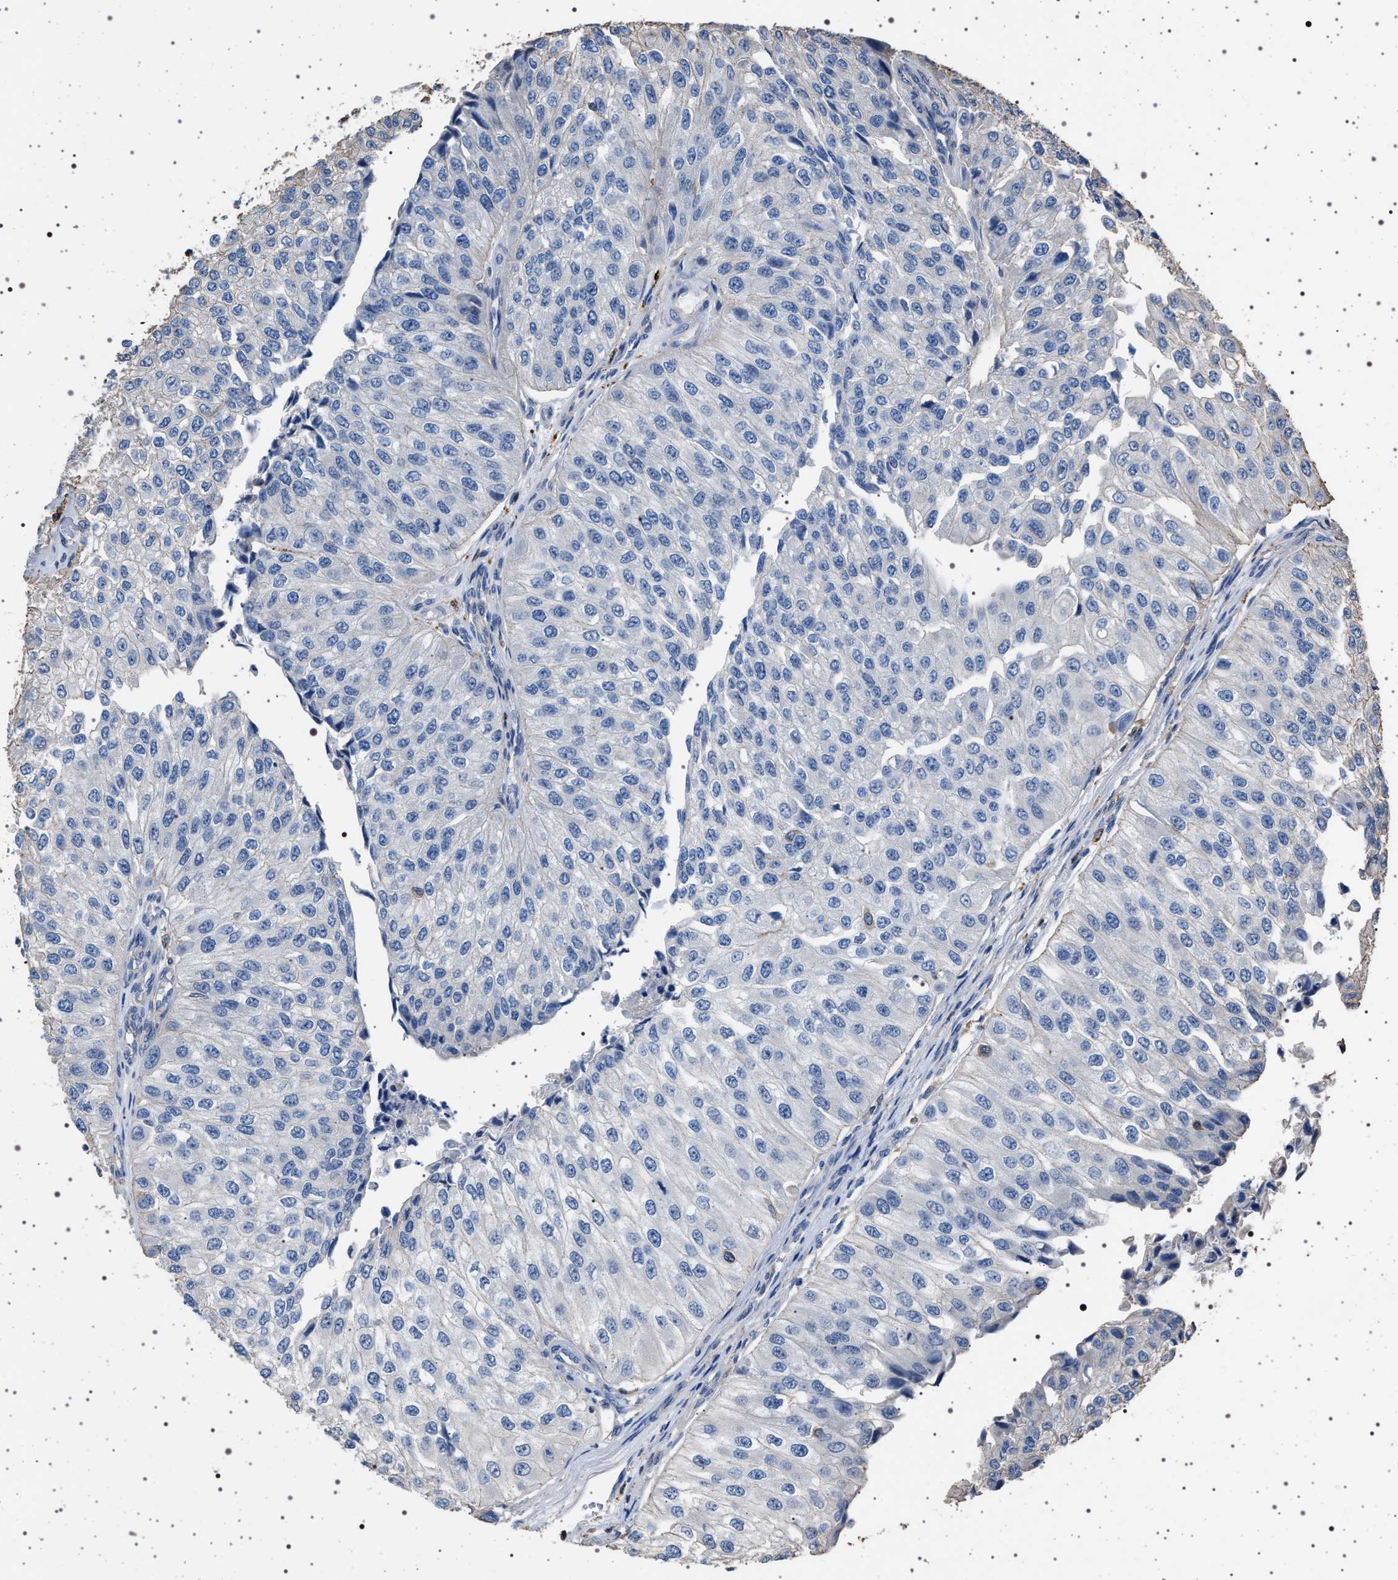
{"staining": {"intensity": "negative", "quantity": "none", "location": "none"}, "tissue": "urothelial cancer", "cell_type": "Tumor cells", "image_type": "cancer", "snomed": [{"axis": "morphology", "description": "Urothelial carcinoma, High grade"}, {"axis": "topography", "description": "Kidney"}, {"axis": "topography", "description": "Urinary bladder"}], "caption": "DAB immunohistochemical staining of urothelial carcinoma (high-grade) reveals no significant expression in tumor cells.", "gene": "SMAP2", "patient": {"sex": "male", "age": 77}}